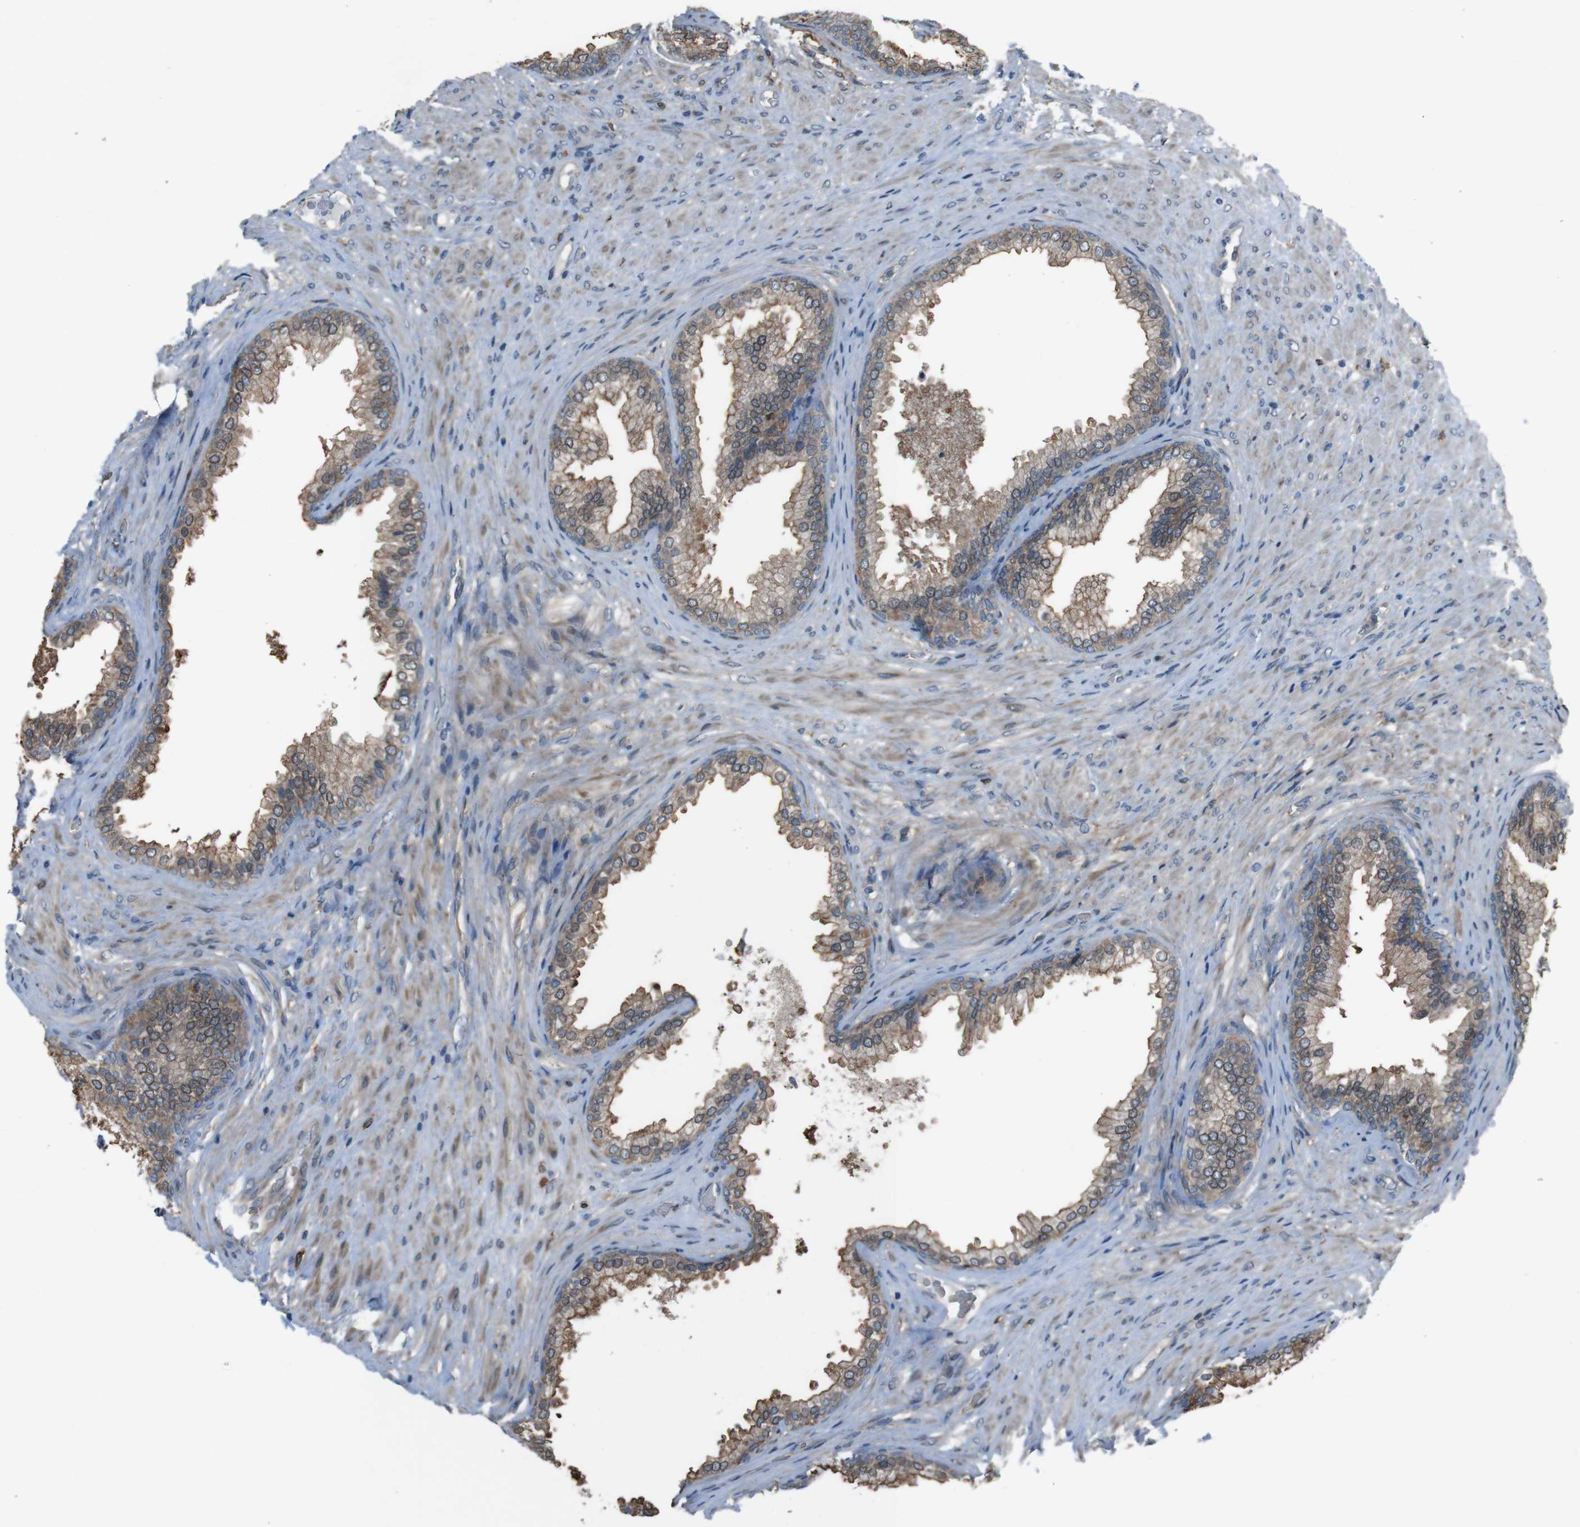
{"staining": {"intensity": "weak", "quantity": ">75%", "location": "cytoplasmic/membranous"}, "tissue": "prostate", "cell_type": "Glandular cells", "image_type": "normal", "snomed": [{"axis": "morphology", "description": "Normal tissue, NOS"}, {"axis": "topography", "description": "Prostate"}], "caption": "Approximately >75% of glandular cells in unremarkable human prostate demonstrate weak cytoplasmic/membranous protein expression as visualized by brown immunohistochemical staining.", "gene": "ATP2B1", "patient": {"sex": "male", "age": 76}}